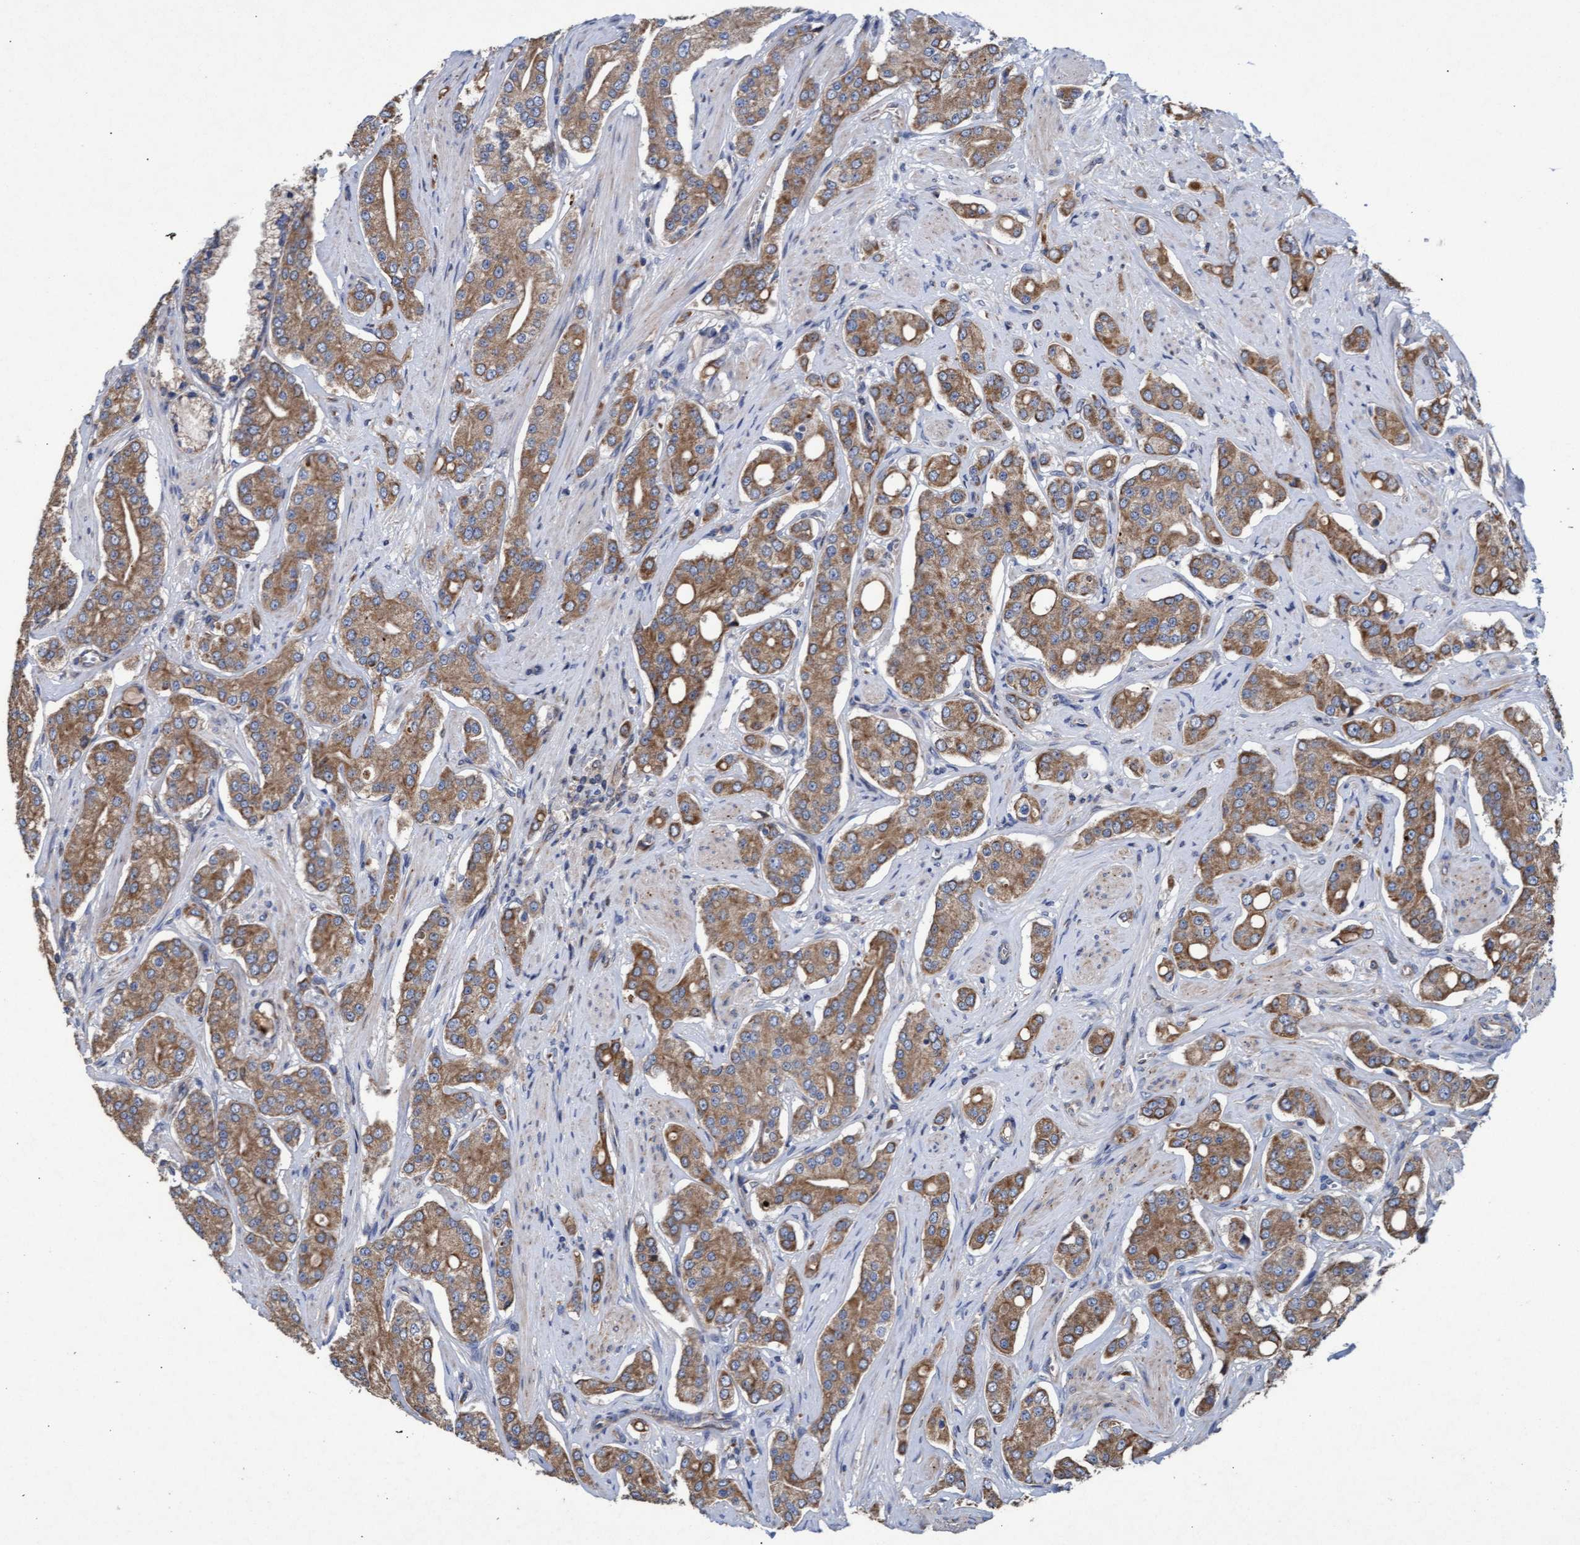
{"staining": {"intensity": "moderate", "quantity": ">75%", "location": "cytoplasmic/membranous"}, "tissue": "prostate cancer", "cell_type": "Tumor cells", "image_type": "cancer", "snomed": [{"axis": "morphology", "description": "Adenocarcinoma, High grade"}, {"axis": "topography", "description": "Prostate"}], "caption": "A brown stain shows moderate cytoplasmic/membranous staining of a protein in human prostate cancer tumor cells. The staining was performed using DAB to visualize the protein expression in brown, while the nuclei were stained in blue with hematoxylin (Magnification: 20x).", "gene": "MRPL38", "patient": {"sex": "male", "age": 71}}